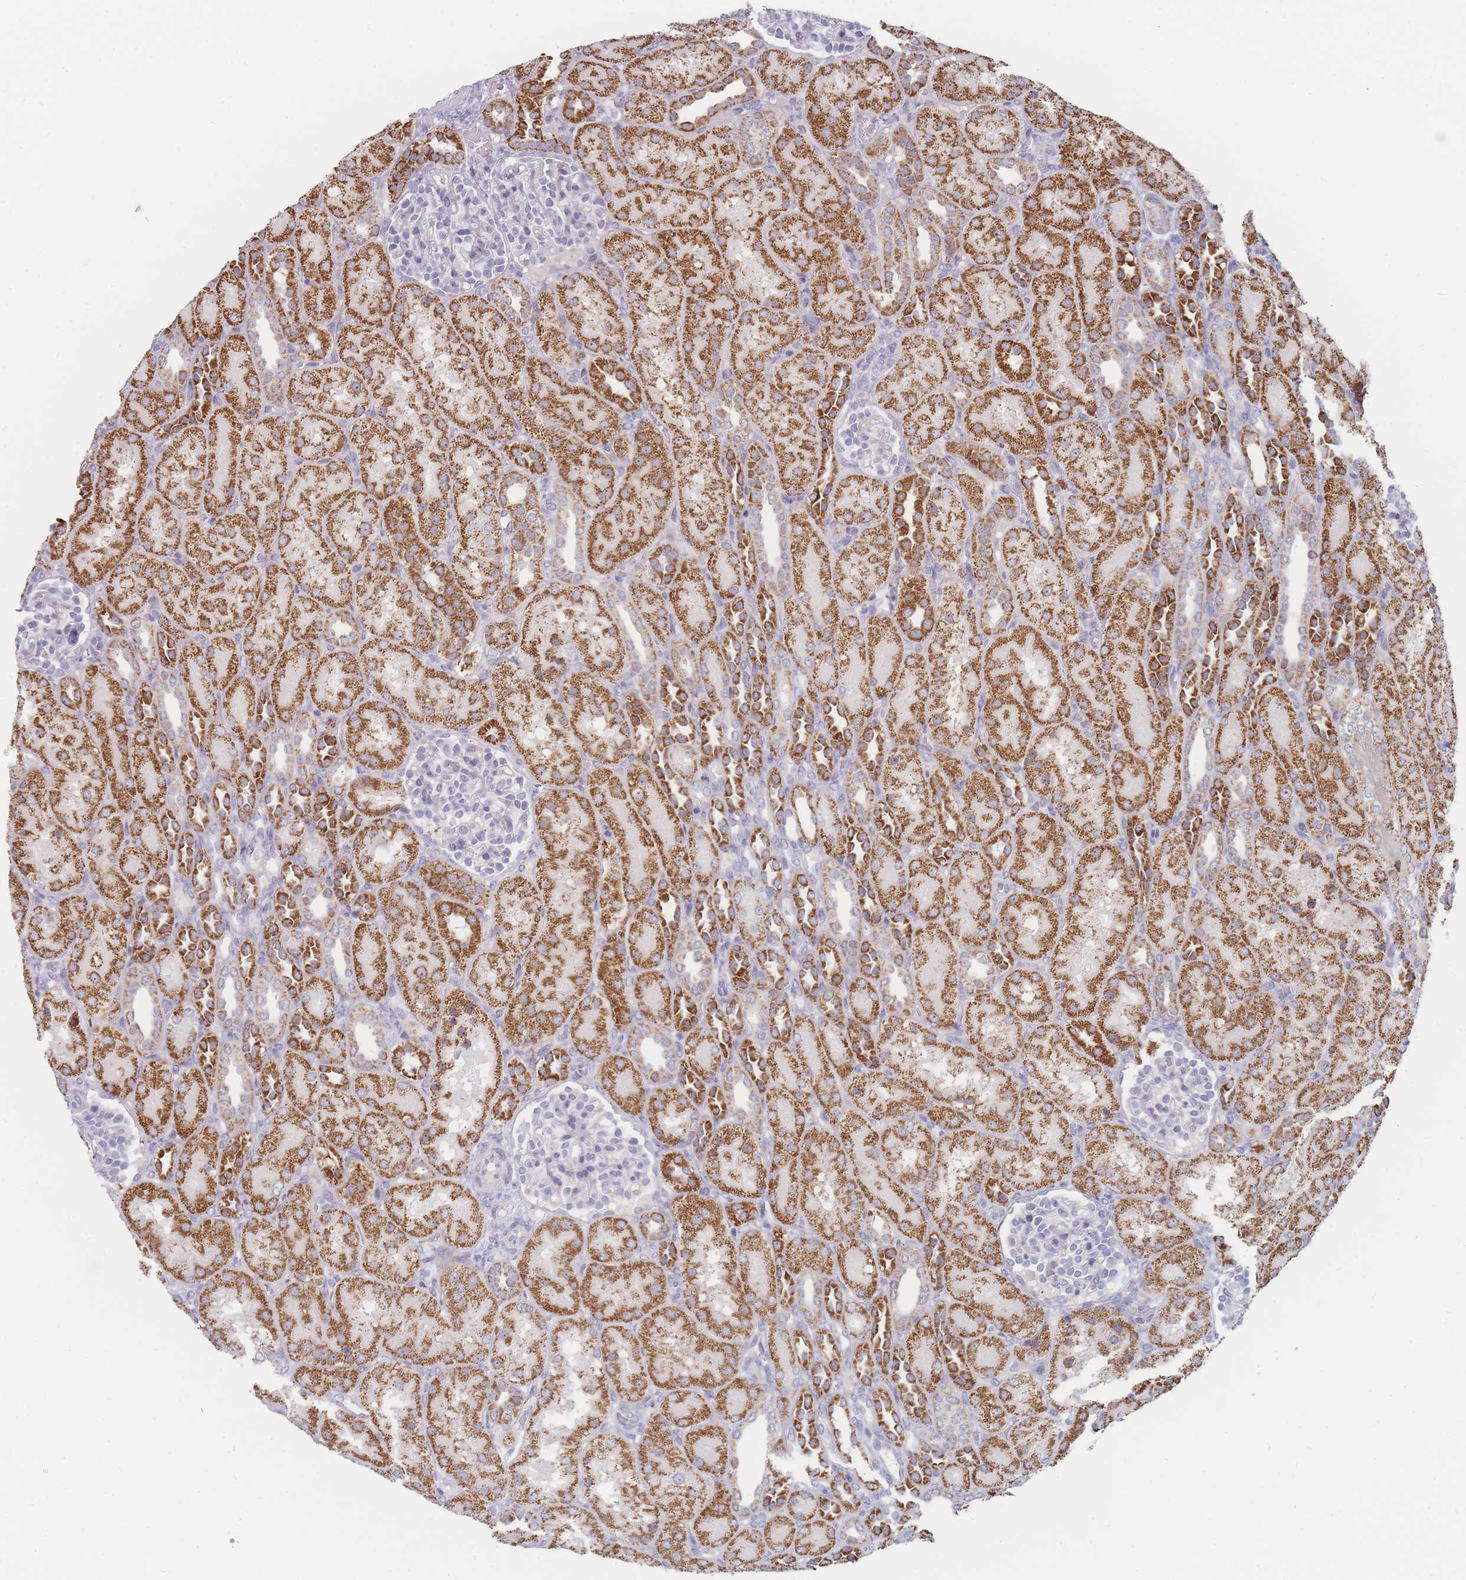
{"staining": {"intensity": "negative", "quantity": "none", "location": "none"}, "tissue": "kidney", "cell_type": "Cells in glomeruli", "image_type": "normal", "snomed": [{"axis": "morphology", "description": "Normal tissue, NOS"}, {"axis": "topography", "description": "Kidney"}], "caption": "Immunohistochemistry photomicrograph of benign human kidney stained for a protein (brown), which demonstrates no staining in cells in glomeruli. Nuclei are stained in blue.", "gene": "RNF8", "patient": {"sex": "male", "age": 1}}